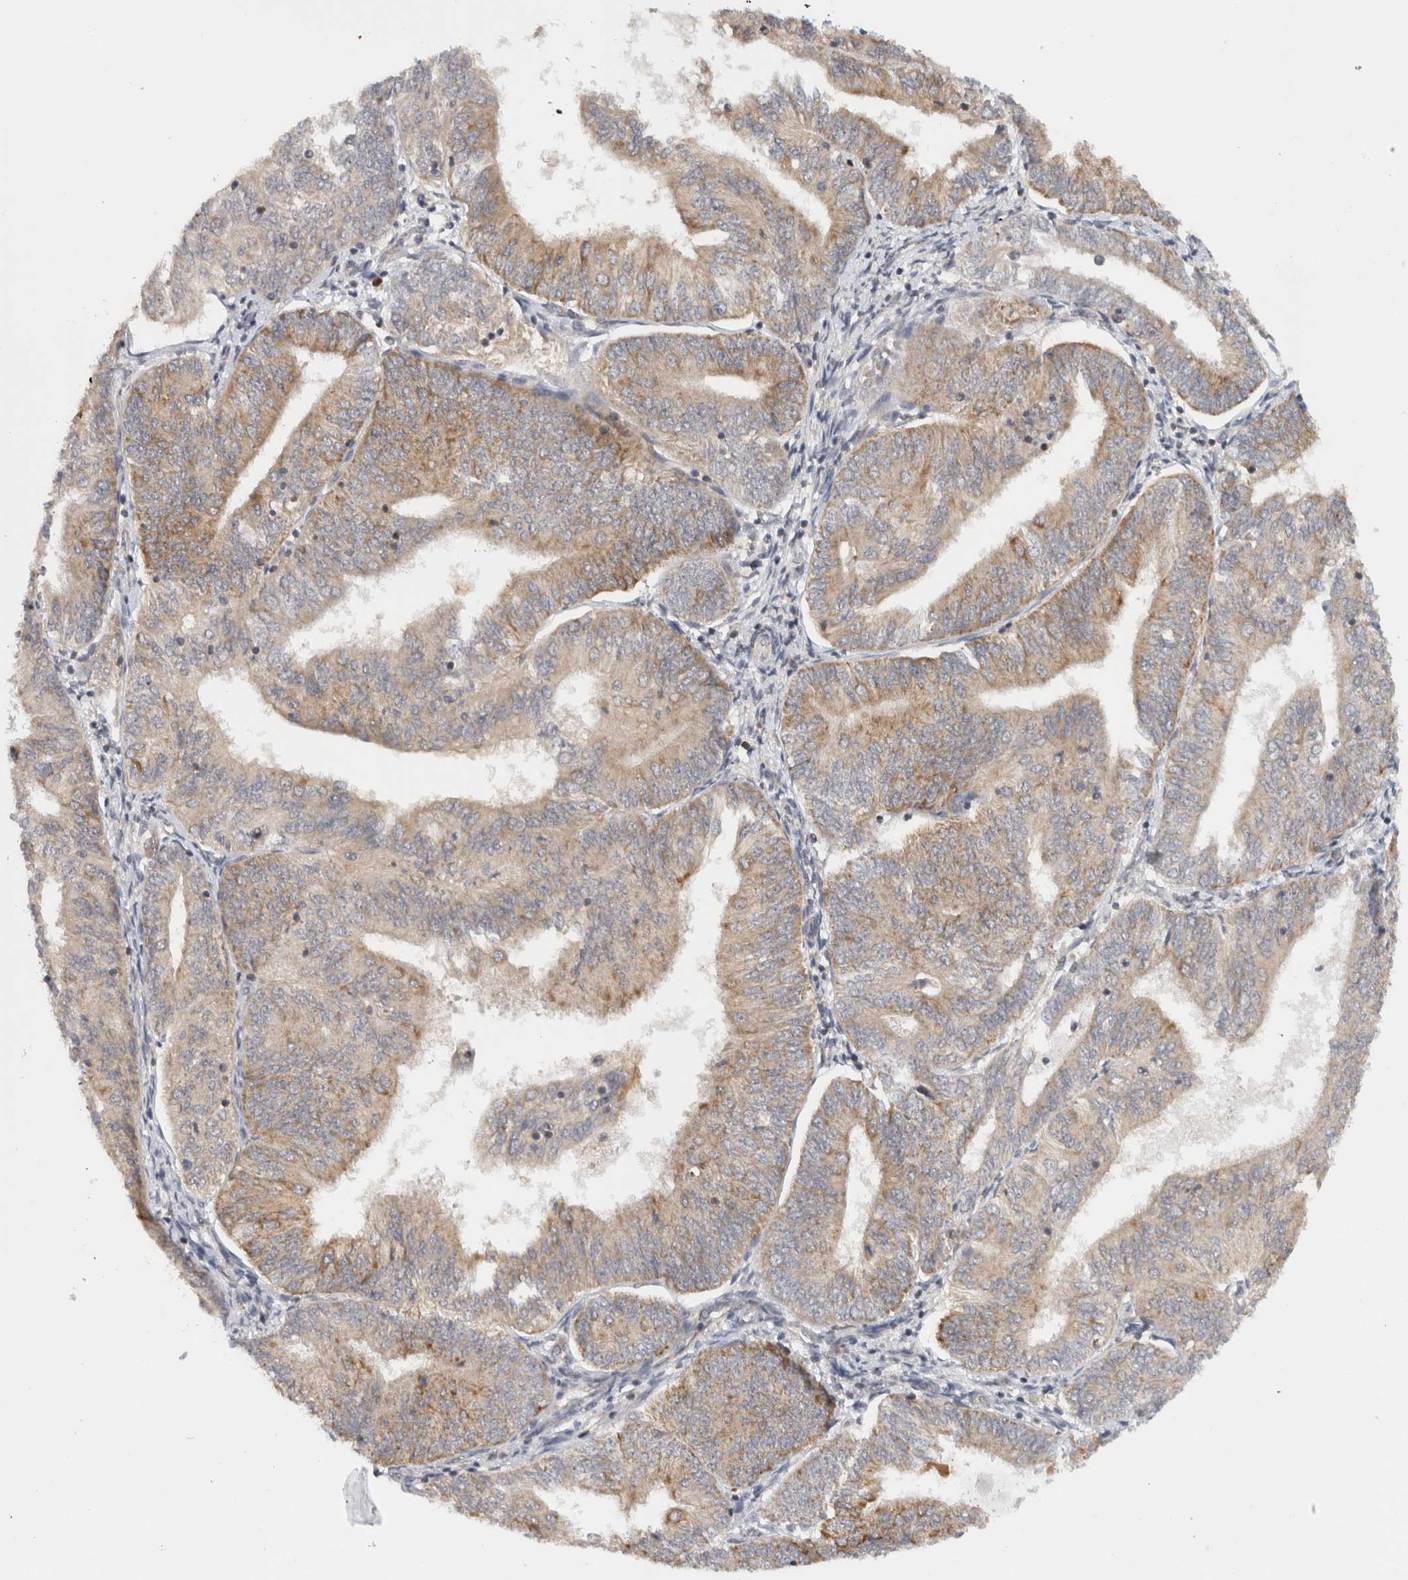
{"staining": {"intensity": "weak", "quantity": ">75%", "location": "cytoplasmic/membranous"}, "tissue": "endometrial cancer", "cell_type": "Tumor cells", "image_type": "cancer", "snomed": [{"axis": "morphology", "description": "Adenocarcinoma, NOS"}, {"axis": "topography", "description": "Endometrium"}], "caption": "Immunohistochemical staining of endometrial cancer (adenocarcinoma) demonstrates low levels of weak cytoplasmic/membranous staining in approximately >75% of tumor cells.", "gene": "CMC2", "patient": {"sex": "female", "age": 58}}